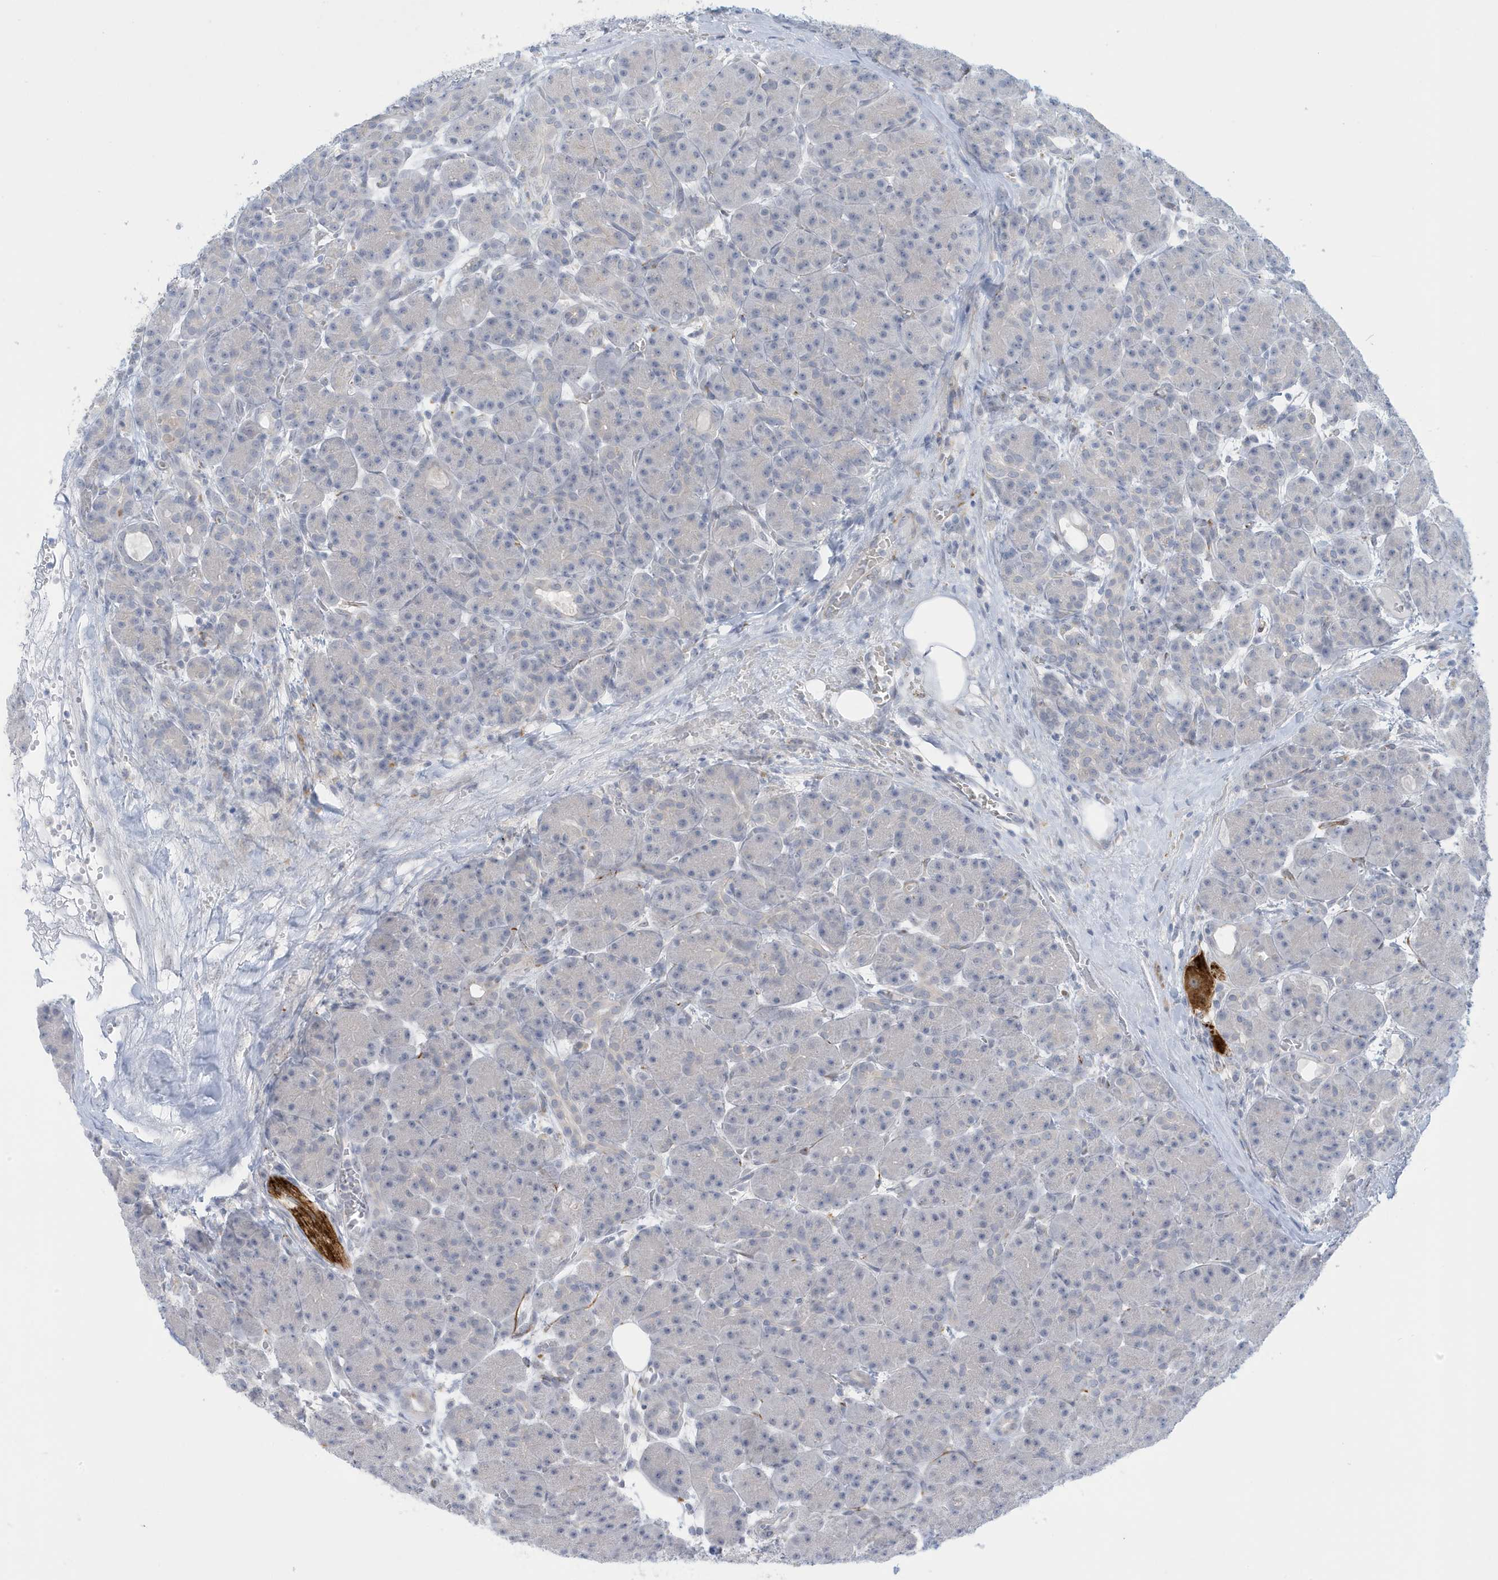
{"staining": {"intensity": "negative", "quantity": "none", "location": "none"}, "tissue": "pancreas", "cell_type": "Exocrine glandular cells", "image_type": "normal", "snomed": [{"axis": "morphology", "description": "Normal tissue, NOS"}, {"axis": "topography", "description": "Pancreas"}], "caption": "Immunohistochemistry (IHC) photomicrograph of benign pancreas: pancreas stained with DAB (3,3'-diaminobenzidine) reveals no significant protein positivity in exocrine glandular cells.", "gene": "PERM1", "patient": {"sex": "male", "age": 63}}